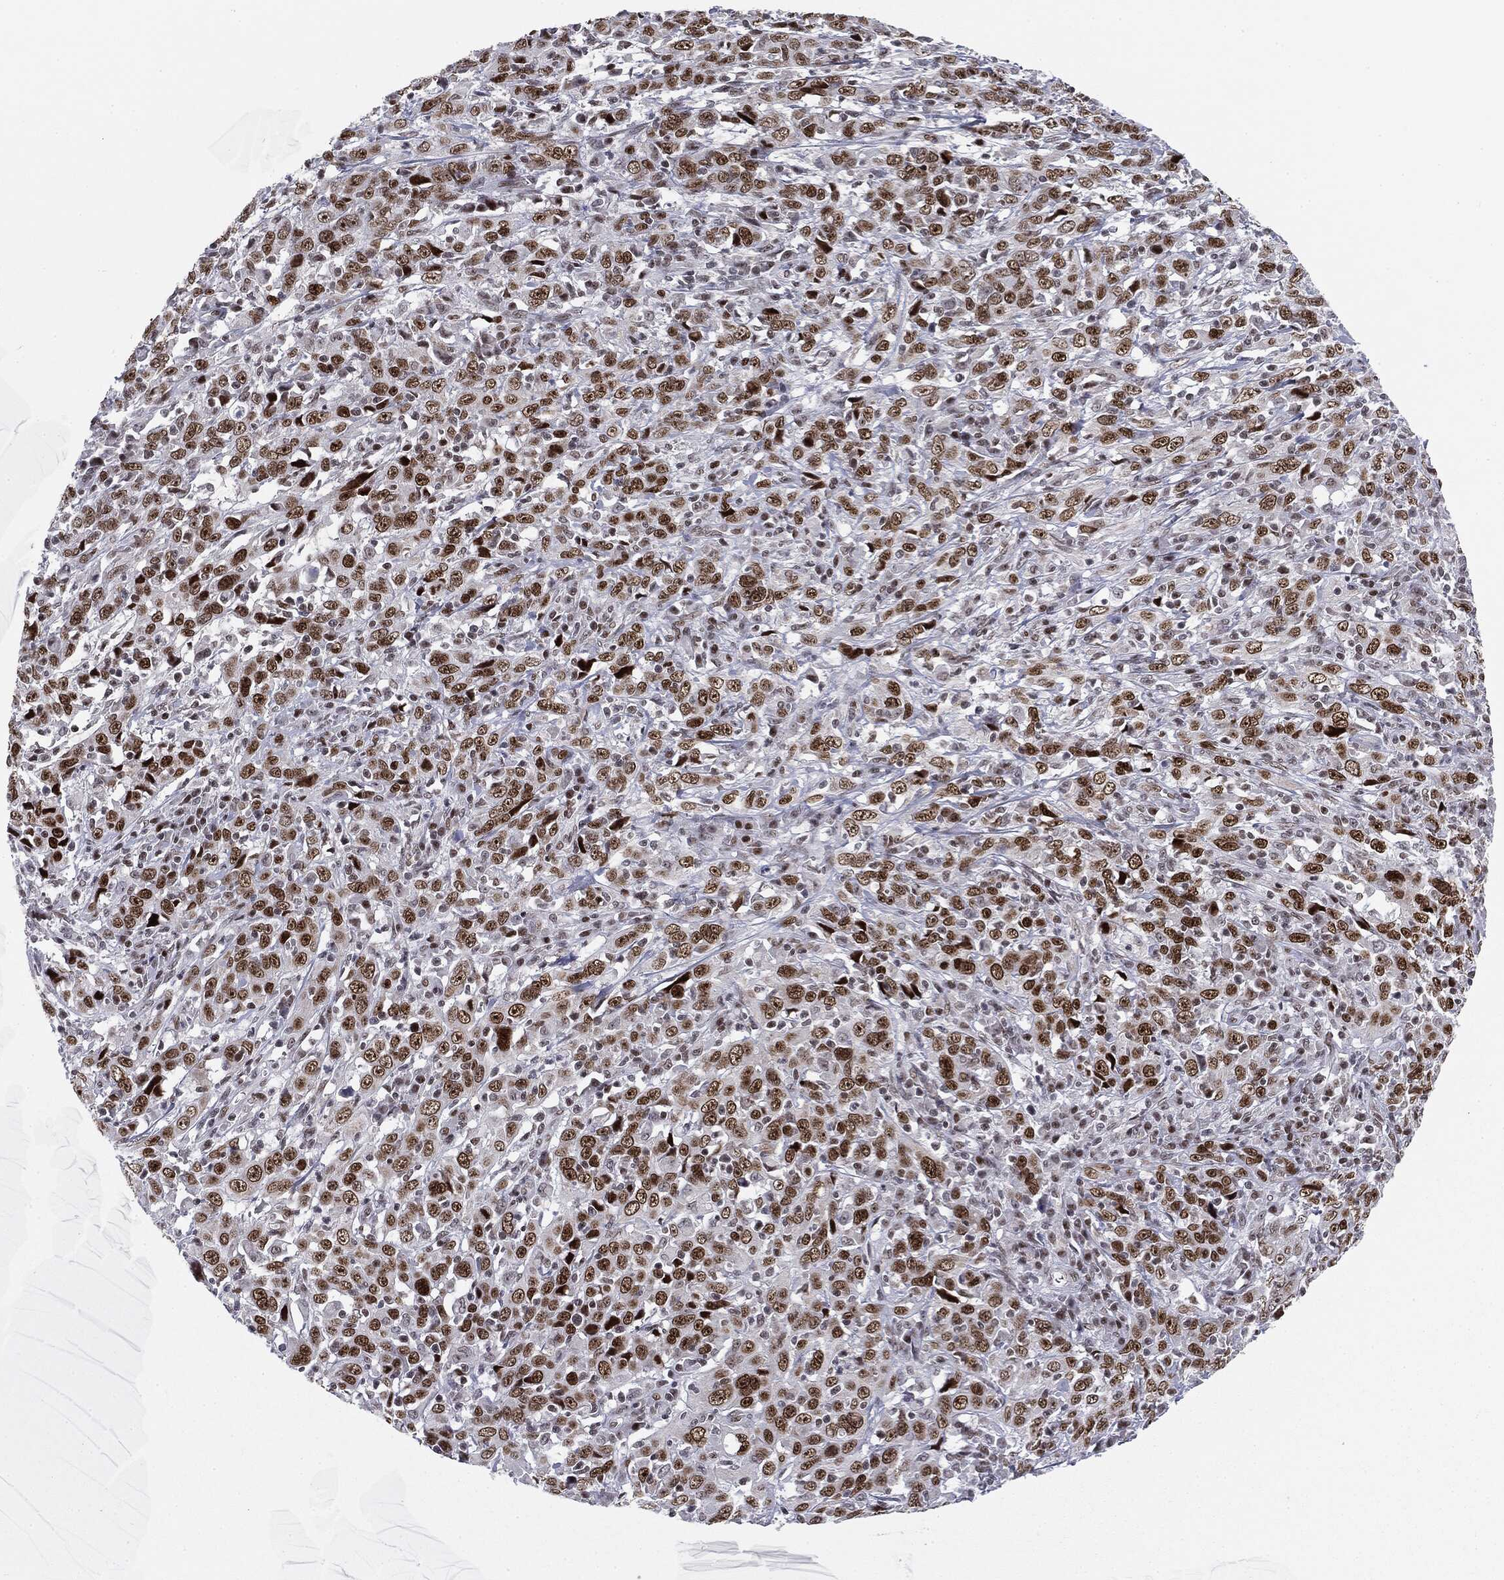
{"staining": {"intensity": "strong", "quantity": ">75%", "location": "nuclear"}, "tissue": "cervical cancer", "cell_type": "Tumor cells", "image_type": "cancer", "snomed": [{"axis": "morphology", "description": "Squamous cell carcinoma, NOS"}, {"axis": "topography", "description": "Cervix"}], "caption": "IHC (DAB) staining of cervical squamous cell carcinoma shows strong nuclear protein positivity in approximately >75% of tumor cells.", "gene": "MDC1", "patient": {"sex": "female", "age": 46}}